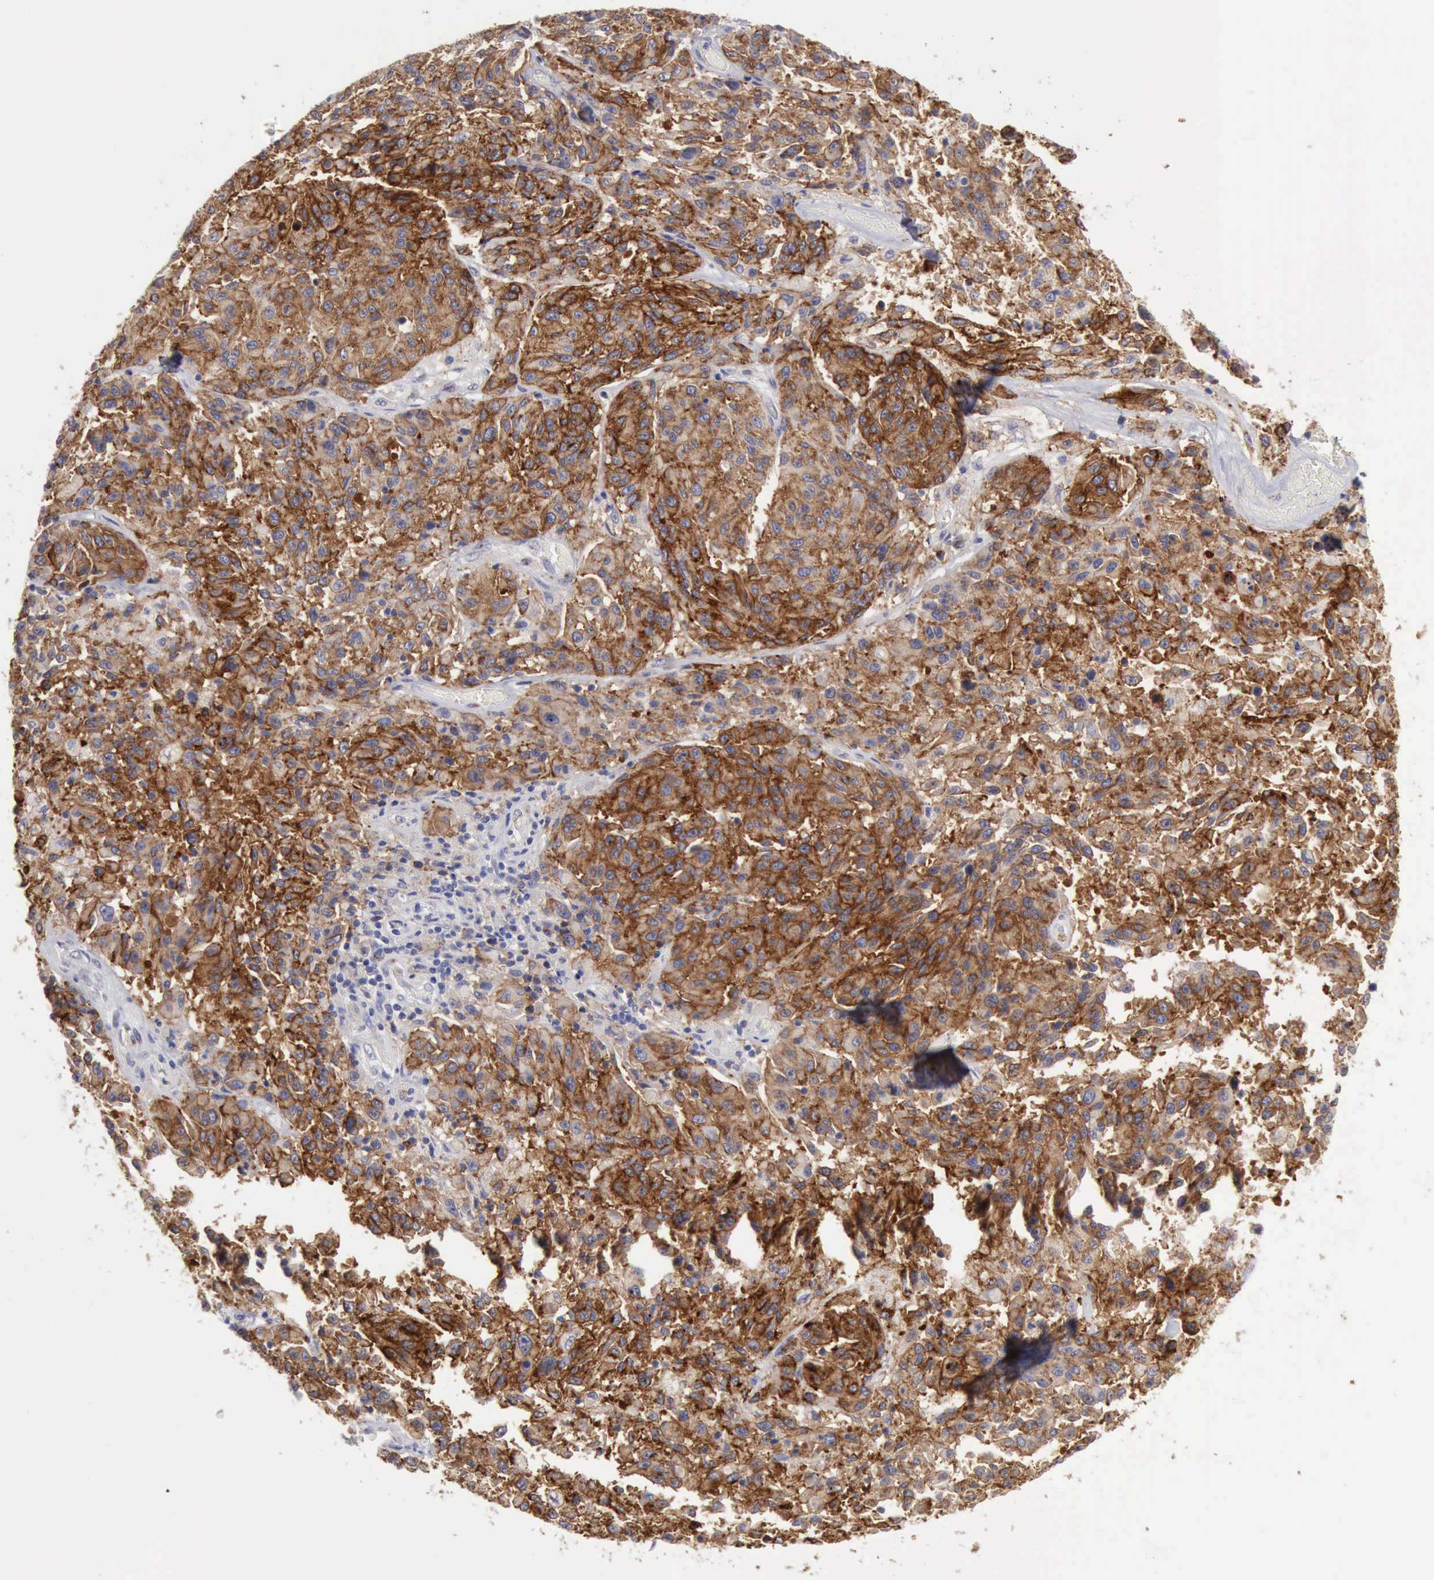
{"staining": {"intensity": "moderate", "quantity": ">75%", "location": "cytoplasmic/membranous"}, "tissue": "melanoma", "cell_type": "Tumor cells", "image_type": "cancer", "snomed": [{"axis": "morphology", "description": "Malignant melanoma, NOS"}, {"axis": "topography", "description": "Skin"}], "caption": "Melanoma tissue displays moderate cytoplasmic/membranous positivity in approximately >75% of tumor cells, visualized by immunohistochemistry.", "gene": "TFRC", "patient": {"sex": "female", "age": 77}}